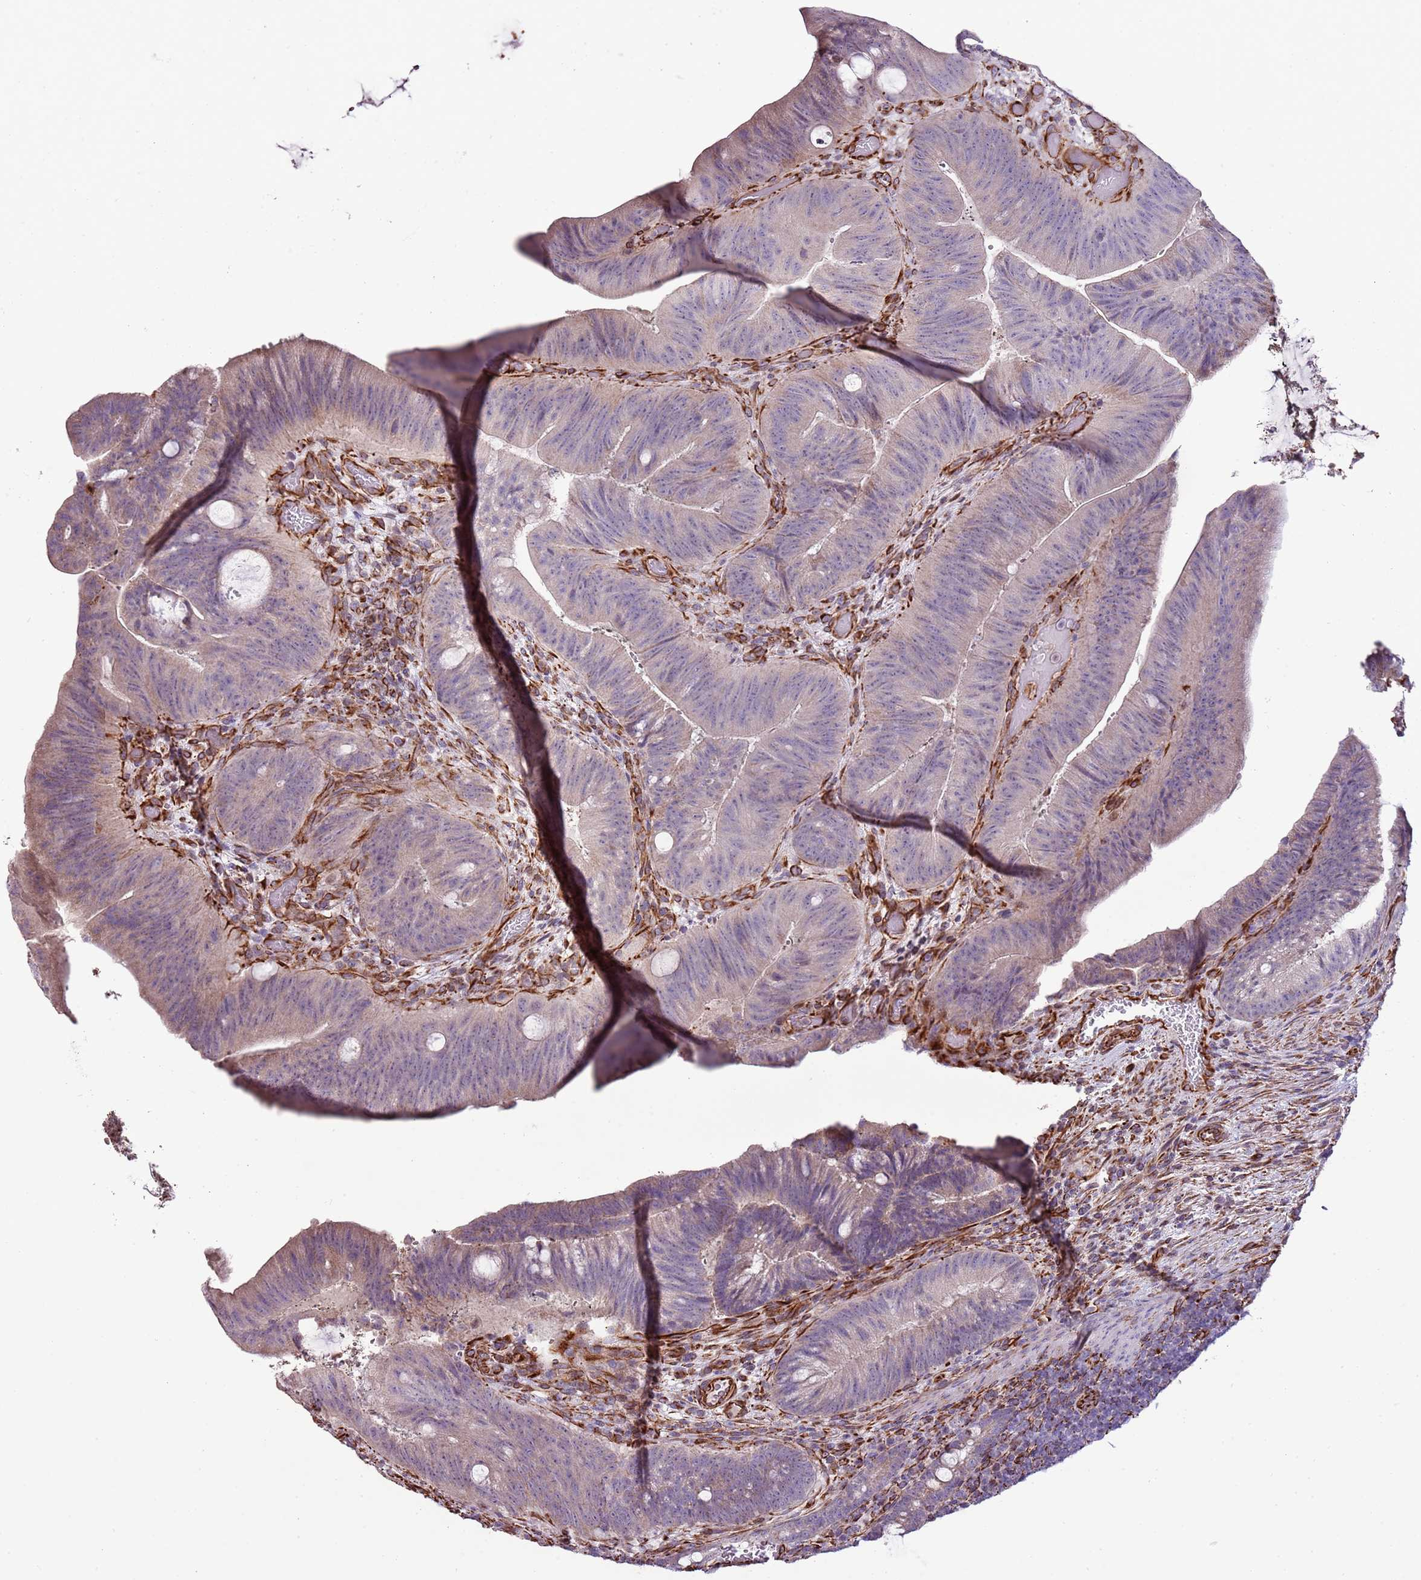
{"staining": {"intensity": "weak", "quantity": "<25%", "location": "cytoplasmic/membranous"}, "tissue": "colorectal cancer", "cell_type": "Tumor cells", "image_type": "cancer", "snomed": [{"axis": "morphology", "description": "Adenocarcinoma, NOS"}, {"axis": "topography", "description": "Colon"}], "caption": "The histopathology image reveals no significant positivity in tumor cells of colorectal cancer (adenocarcinoma).", "gene": "ZNF786", "patient": {"sex": "female", "age": 43}}